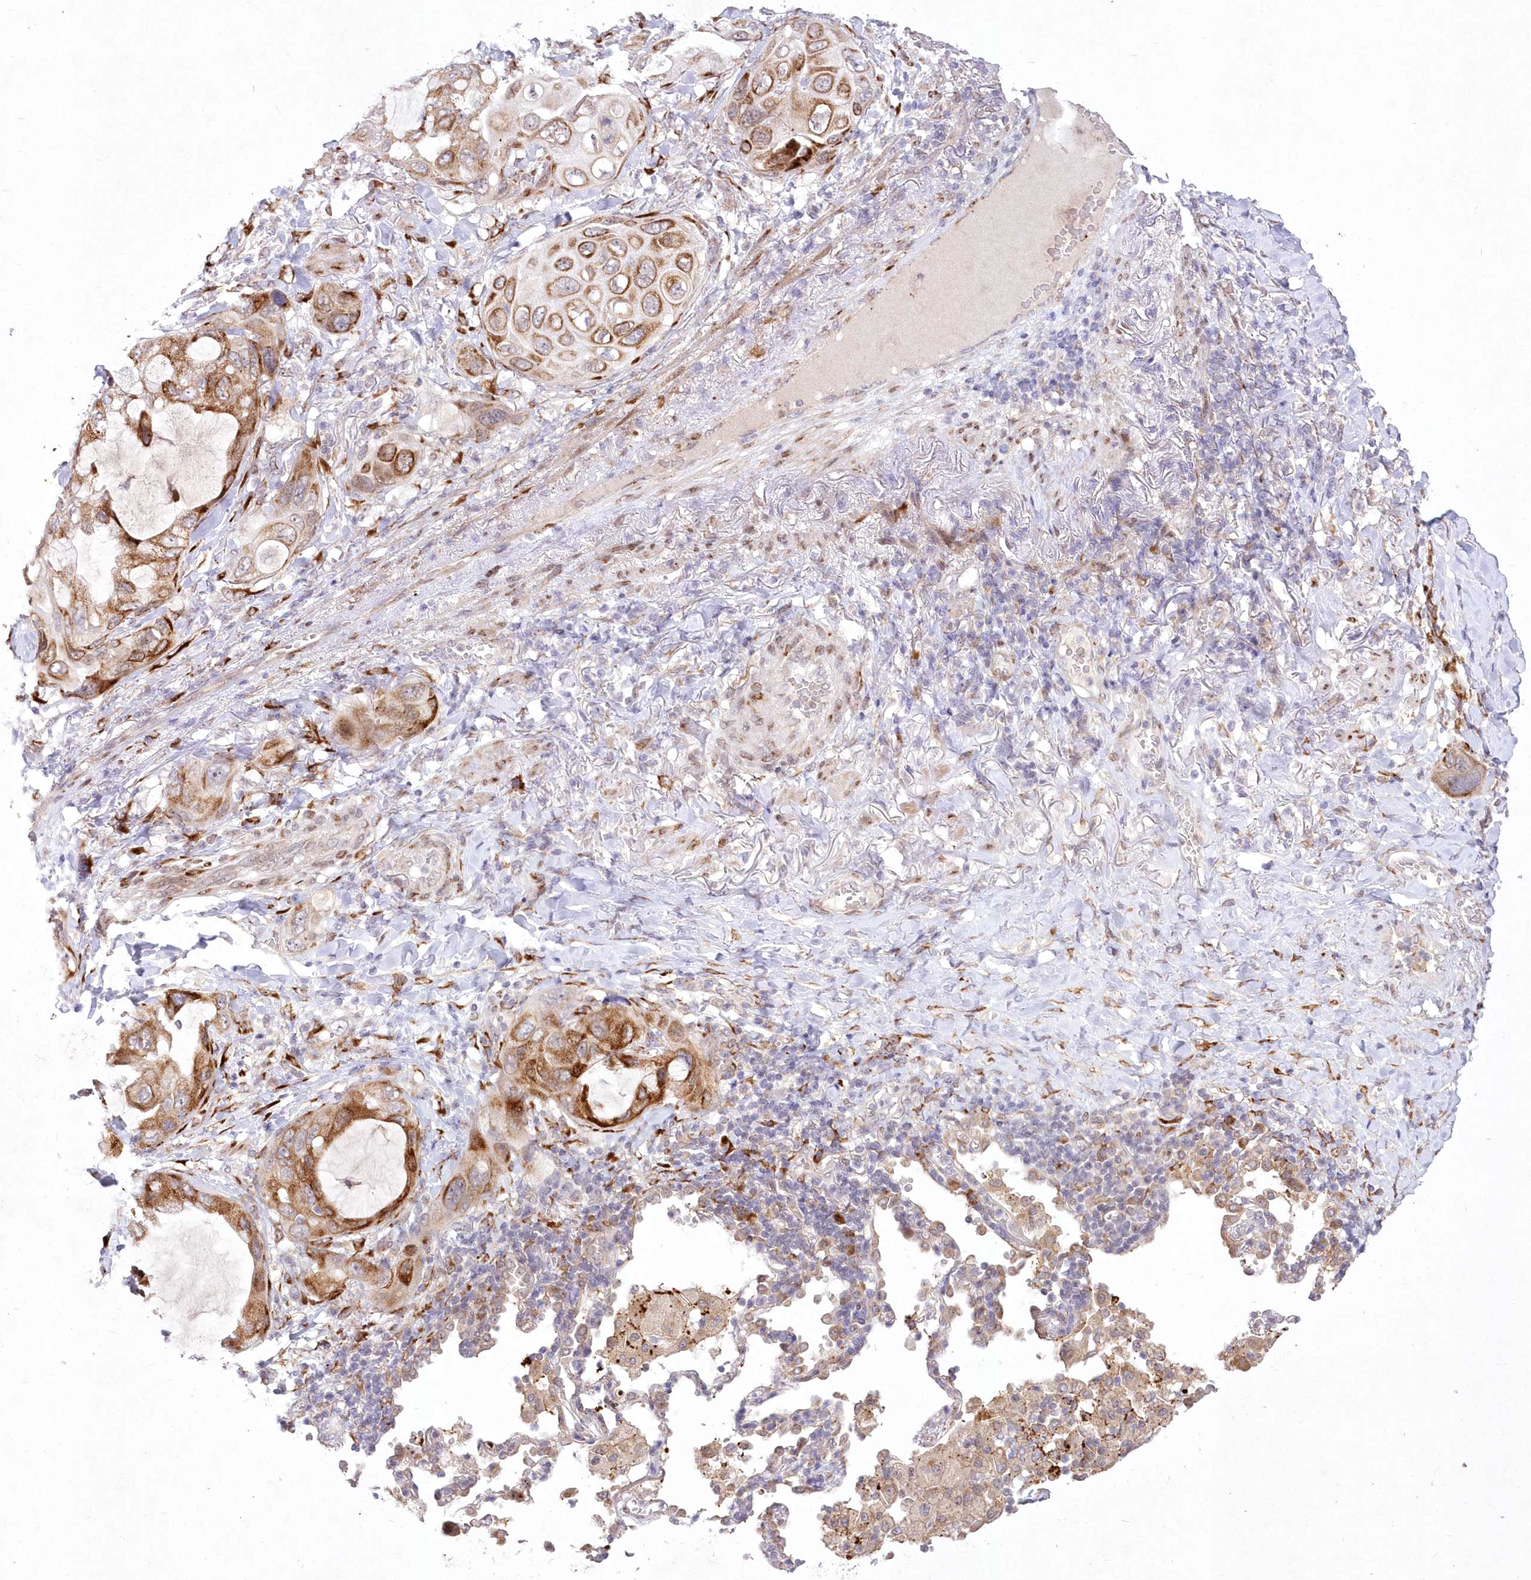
{"staining": {"intensity": "moderate", "quantity": ">75%", "location": "cytoplasmic/membranous"}, "tissue": "lung cancer", "cell_type": "Tumor cells", "image_type": "cancer", "snomed": [{"axis": "morphology", "description": "Squamous cell carcinoma, NOS"}, {"axis": "topography", "description": "Lung"}], "caption": "IHC photomicrograph of human lung squamous cell carcinoma stained for a protein (brown), which demonstrates medium levels of moderate cytoplasmic/membranous positivity in about >75% of tumor cells.", "gene": "LDB1", "patient": {"sex": "female", "age": 73}}